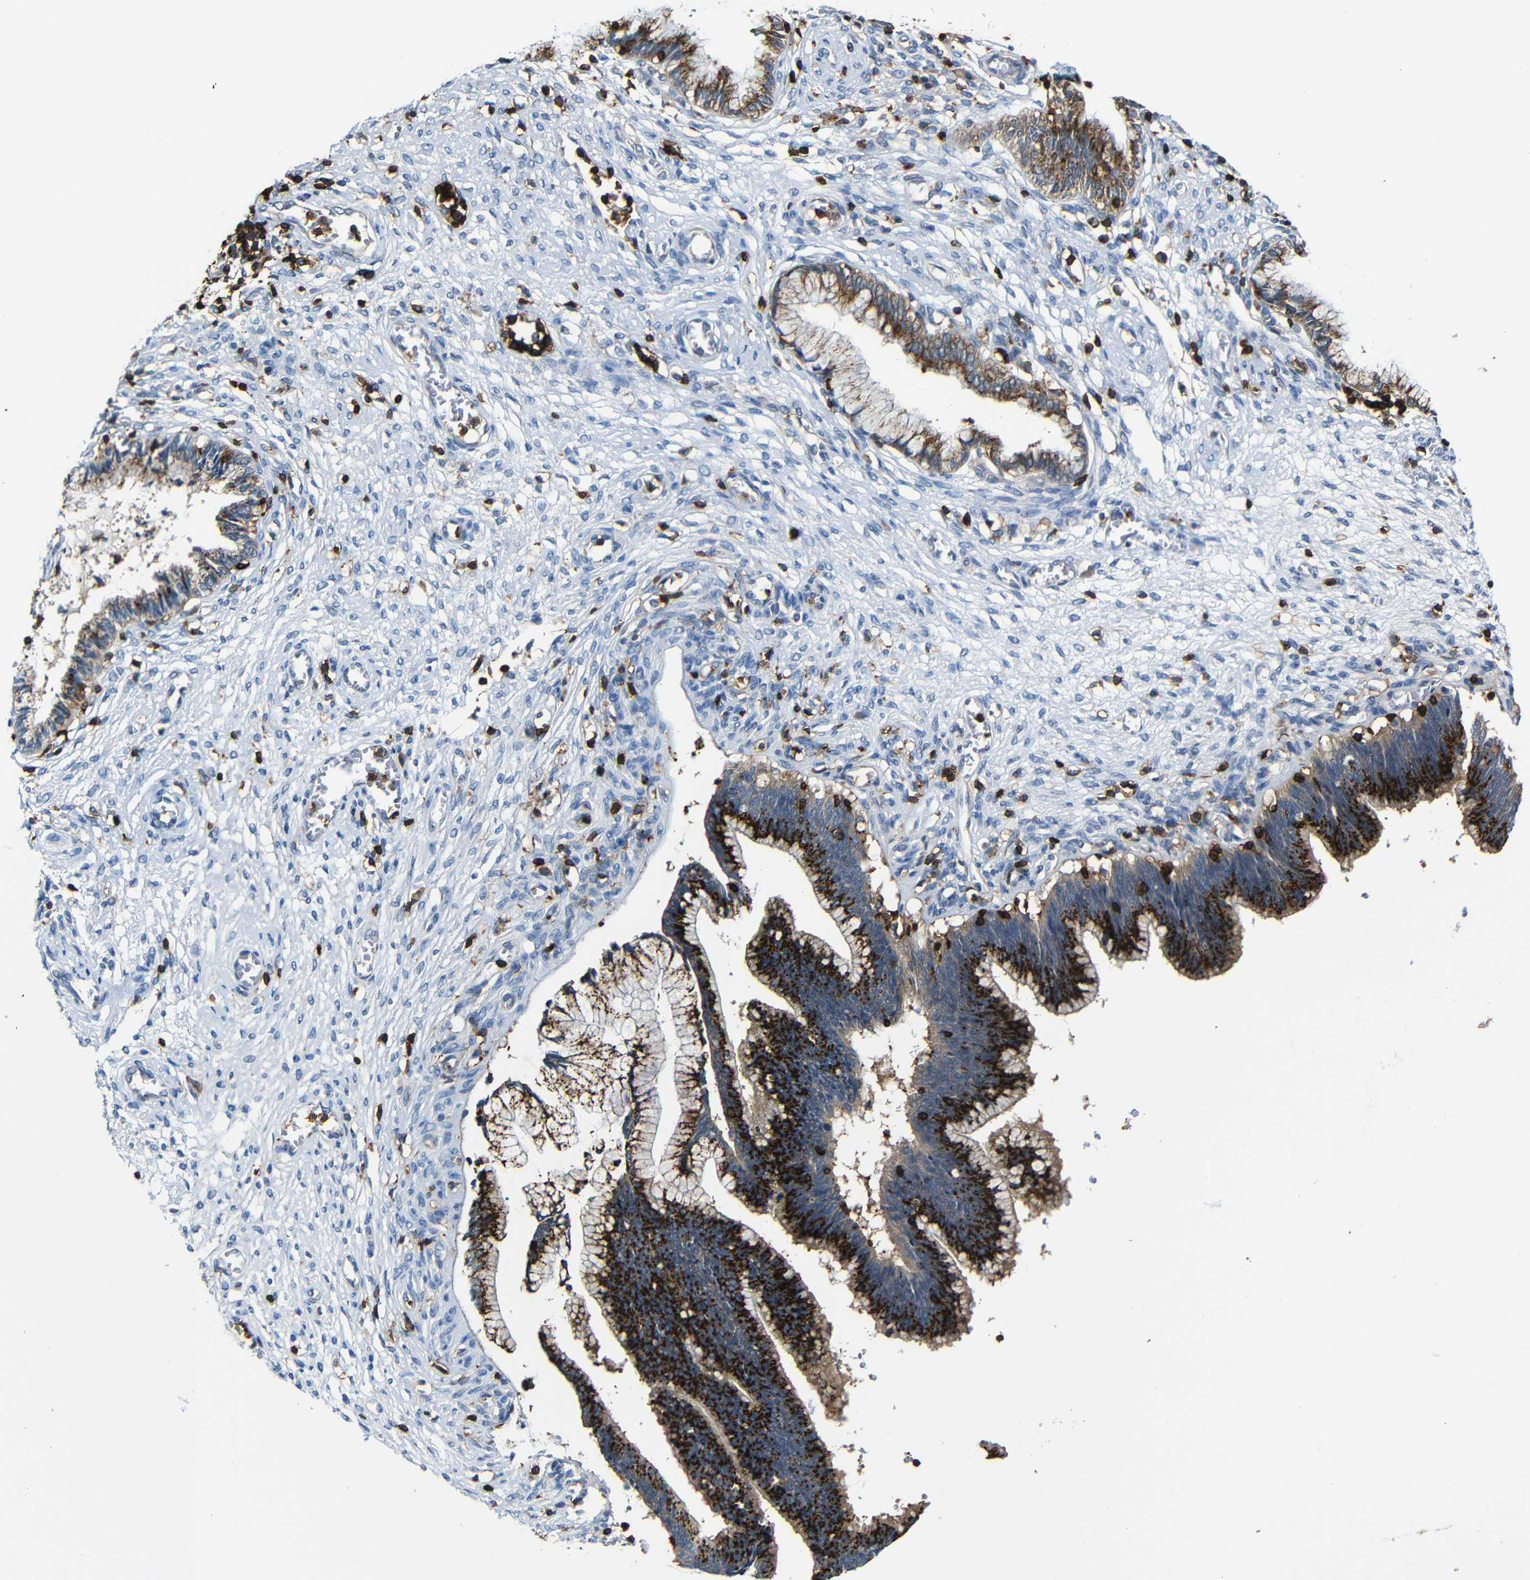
{"staining": {"intensity": "strong", "quantity": ">75%", "location": "cytoplasmic/membranous"}, "tissue": "cervical cancer", "cell_type": "Tumor cells", "image_type": "cancer", "snomed": [{"axis": "morphology", "description": "Adenocarcinoma, NOS"}, {"axis": "topography", "description": "Cervix"}], "caption": "Cervical cancer (adenocarcinoma) stained with DAB immunohistochemistry shows high levels of strong cytoplasmic/membranous positivity in approximately >75% of tumor cells.", "gene": "P2RY12", "patient": {"sex": "female", "age": 44}}